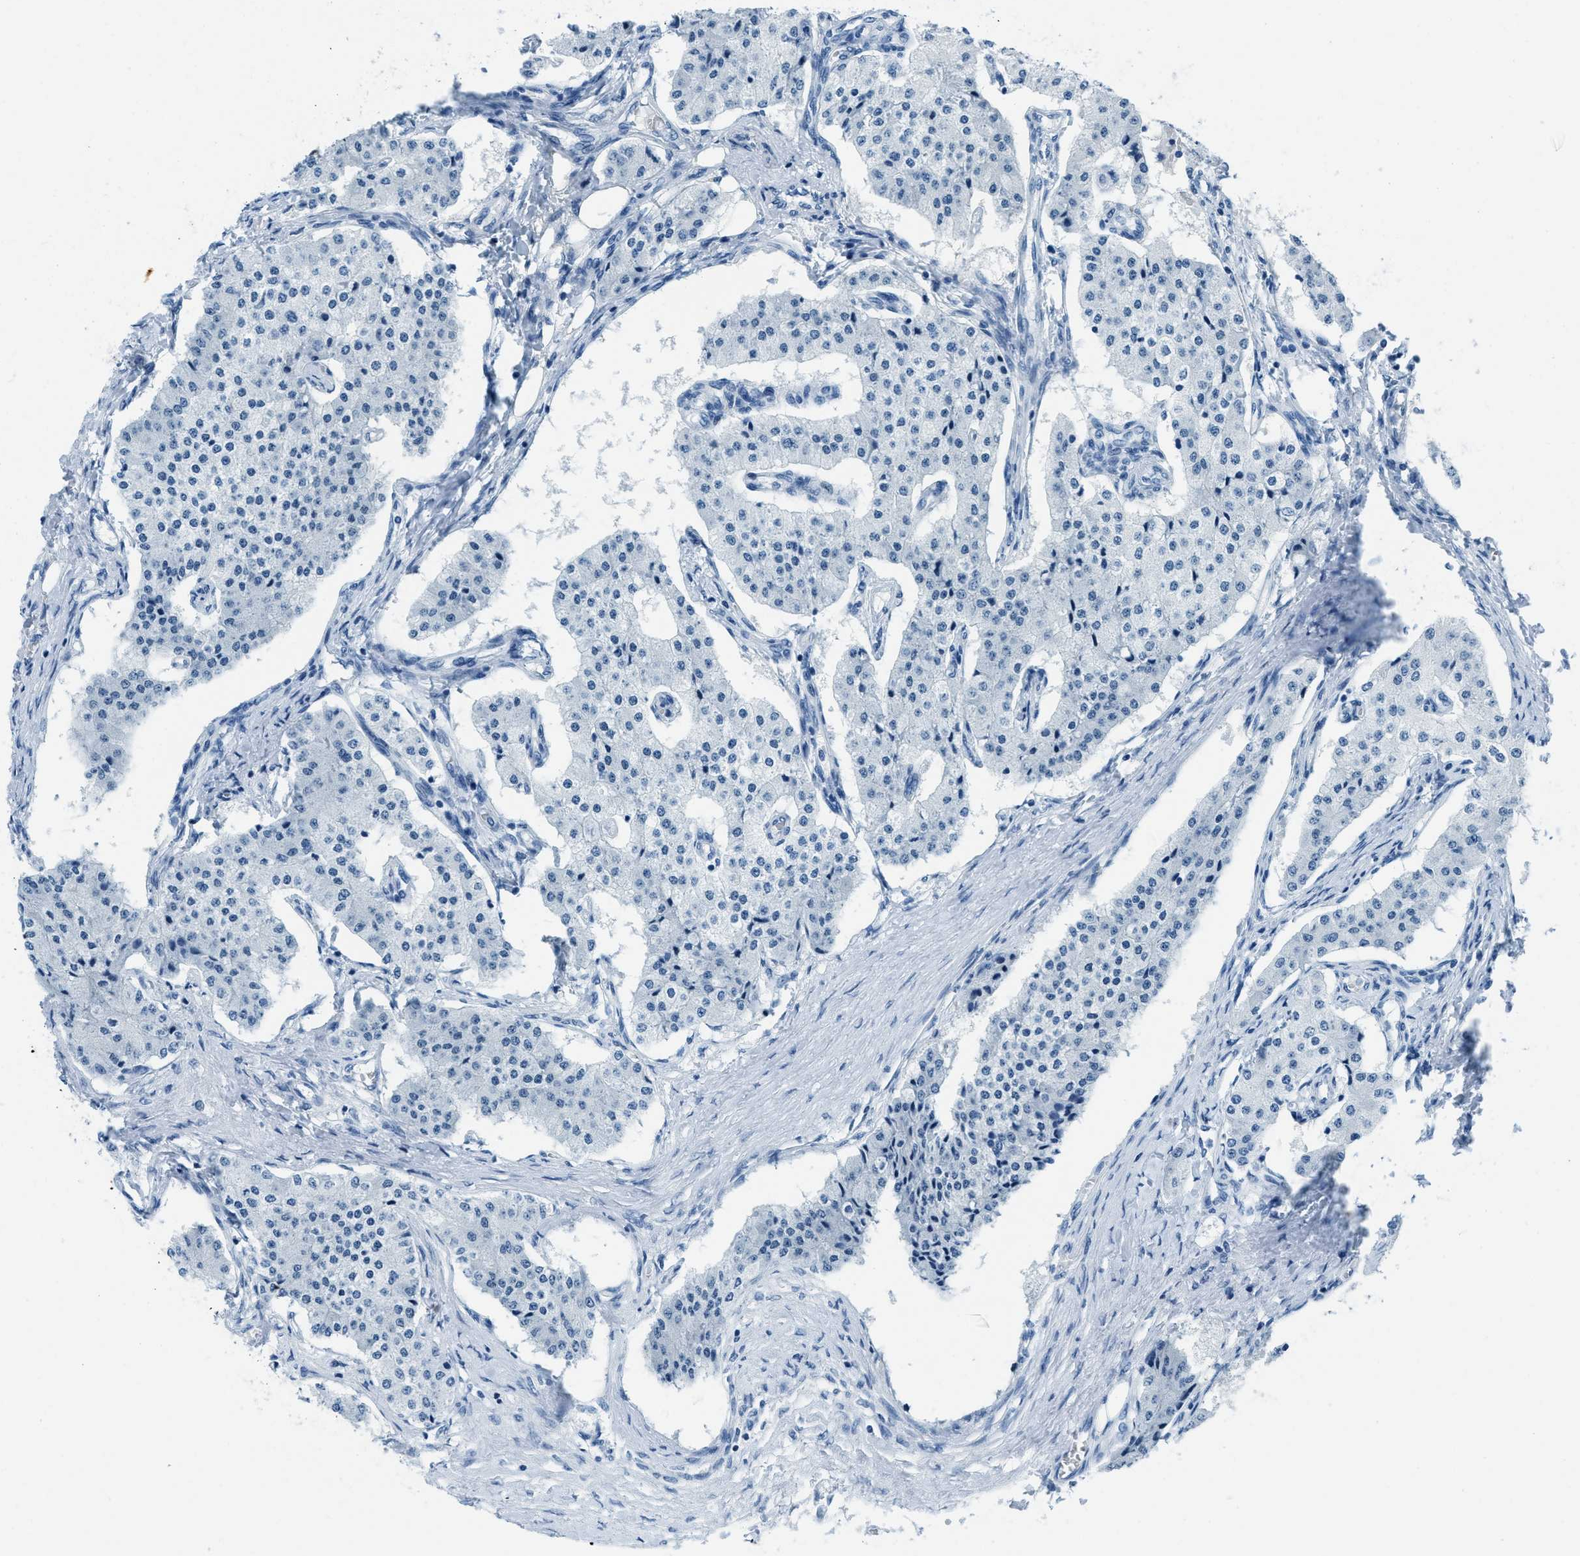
{"staining": {"intensity": "negative", "quantity": "none", "location": "none"}, "tissue": "carcinoid", "cell_type": "Tumor cells", "image_type": "cancer", "snomed": [{"axis": "morphology", "description": "Carcinoid, malignant, NOS"}, {"axis": "topography", "description": "Colon"}], "caption": "A high-resolution image shows immunohistochemistry staining of carcinoid, which exhibits no significant expression in tumor cells.", "gene": "PLA2G2A", "patient": {"sex": "female", "age": 52}}